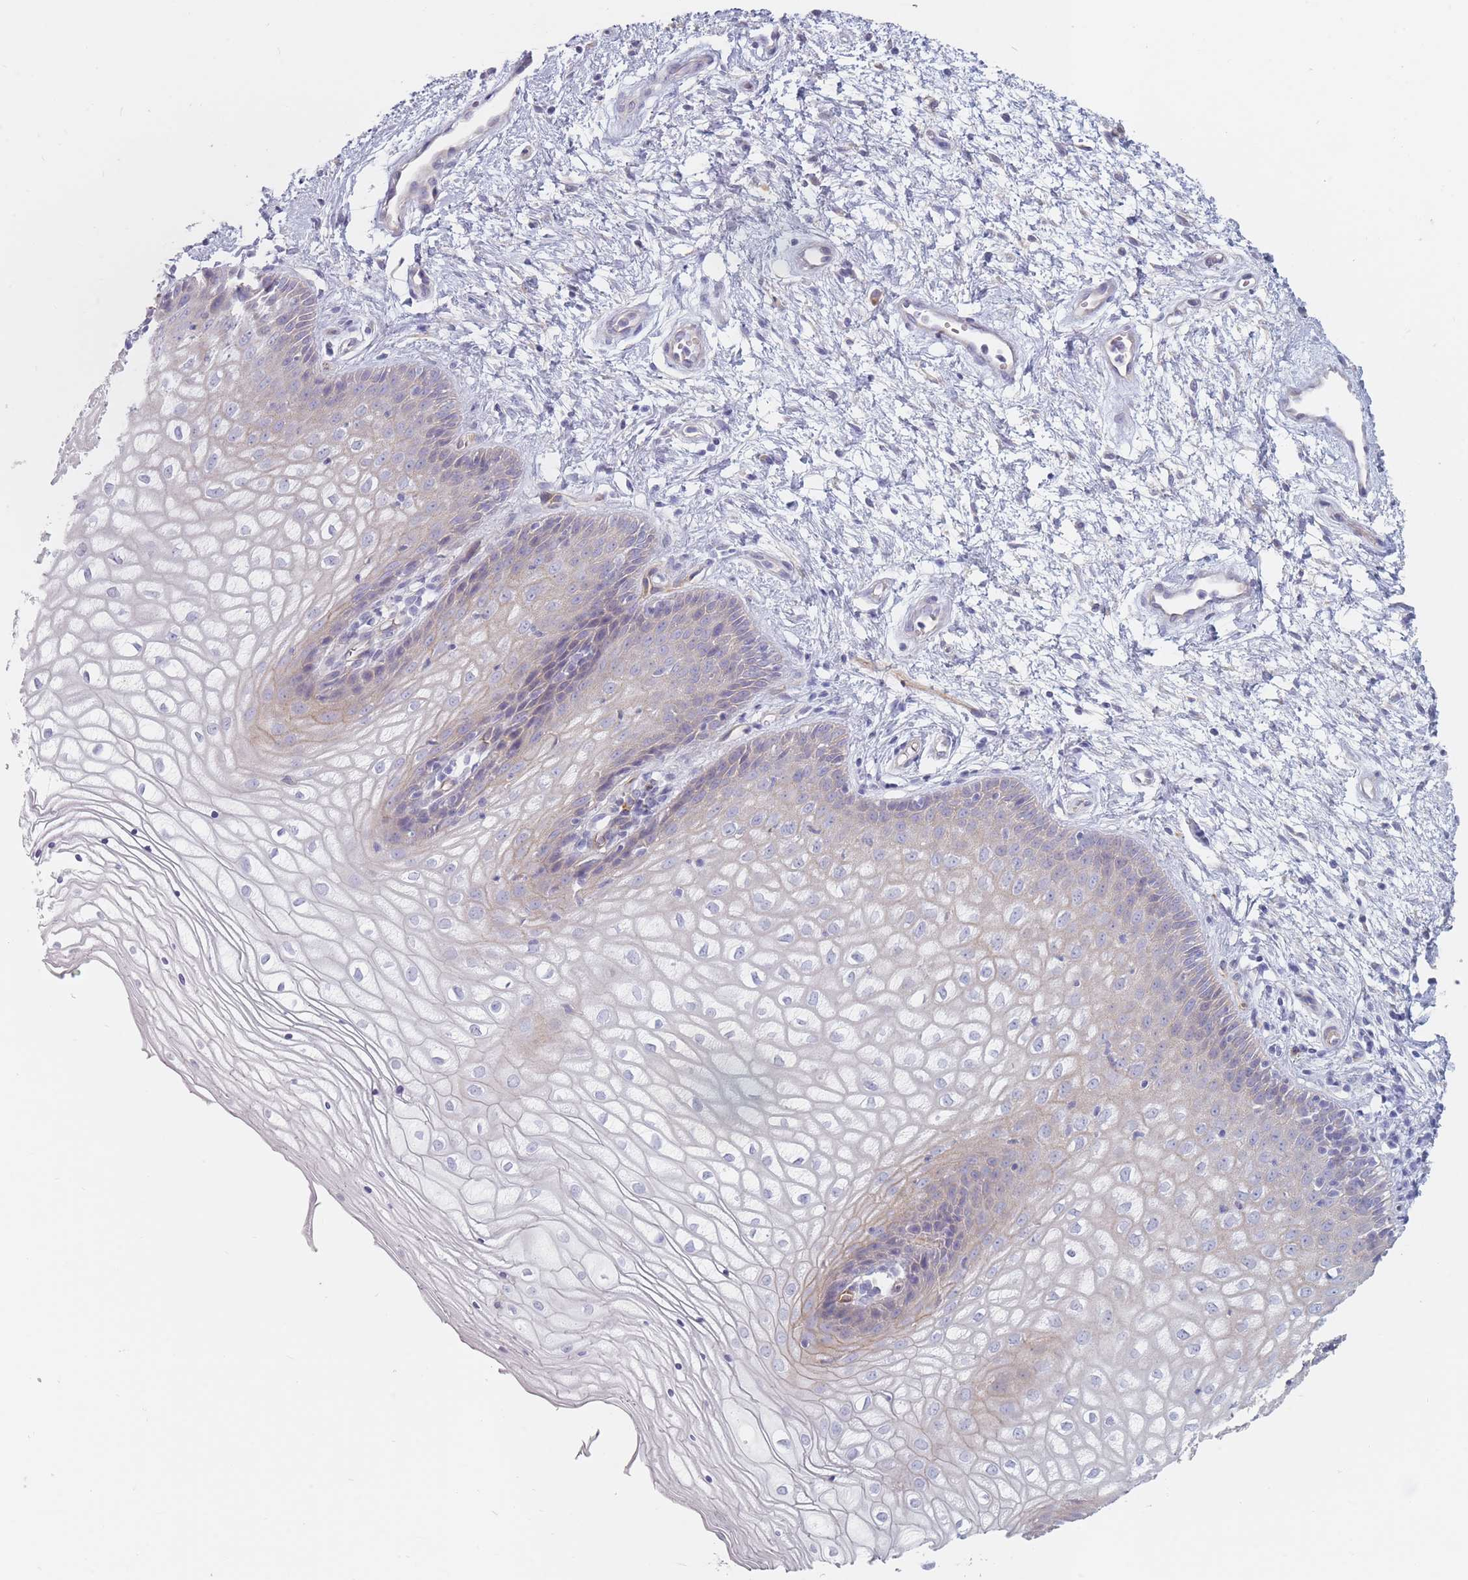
{"staining": {"intensity": "weak", "quantity": "<25%", "location": "cytoplasmic/membranous"}, "tissue": "vagina", "cell_type": "Squamous epithelial cells", "image_type": "normal", "snomed": [{"axis": "morphology", "description": "Normal tissue, NOS"}, {"axis": "topography", "description": "Vagina"}], "caption": "An immunohistochemistry image of benign vagina is shown. There is no staining in squamous epithelial cells of vagina. The staining was performed using DAB (3,3'-diaminobenzidine) to visualize the protein expression in brown, while the nuclei were stained in blue with hematoxylin (Magnification: 20x).", "gene": "ERBIN", "patient": {"sex": "female", "age": 34}}